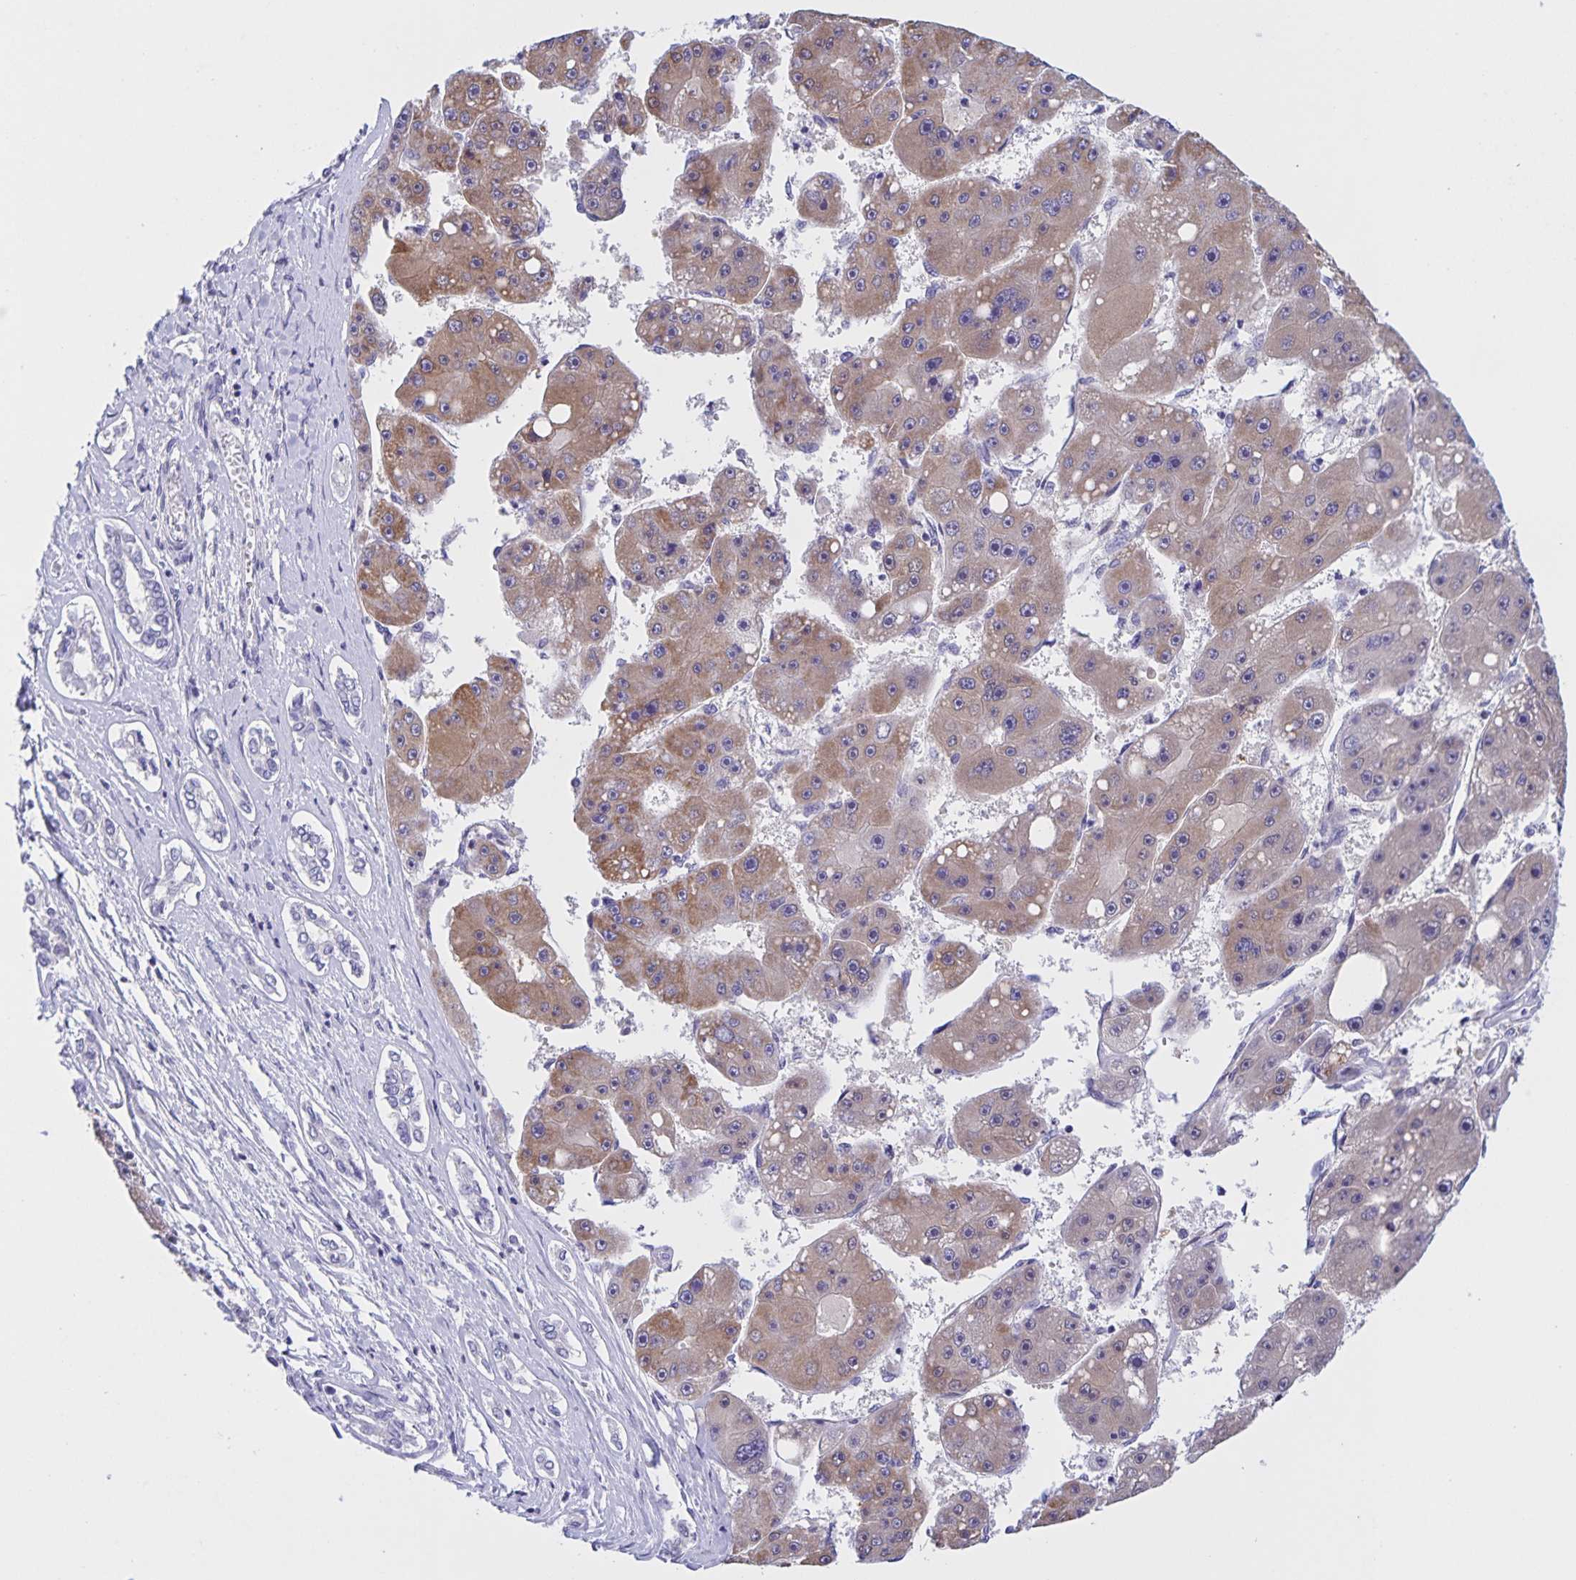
{"staining": {"intensity": "weak", "quantity": "25%-75%", "location": "cytoplasmic/membranous"}, "tissue": "liver cancer", "cell_type": "Tumor cells", "image_type": "cancer", "snomed": [{"axis": "morphology", "description": "Carcinoma, Hepatocellular, NOS"}, {"axis": "topography", "description": "Liver"}], "caption": "Weak cytoplasmic/membranous positivity is identified in approximately 25%-75% of tumor cells in liver cancer. (DAB (3,3'-diaminobenzidine) = brown stain, brightfield microscopy at high magnification).", "gene": "DMGDH", "patient": {"sex": "female", "age": 61}}